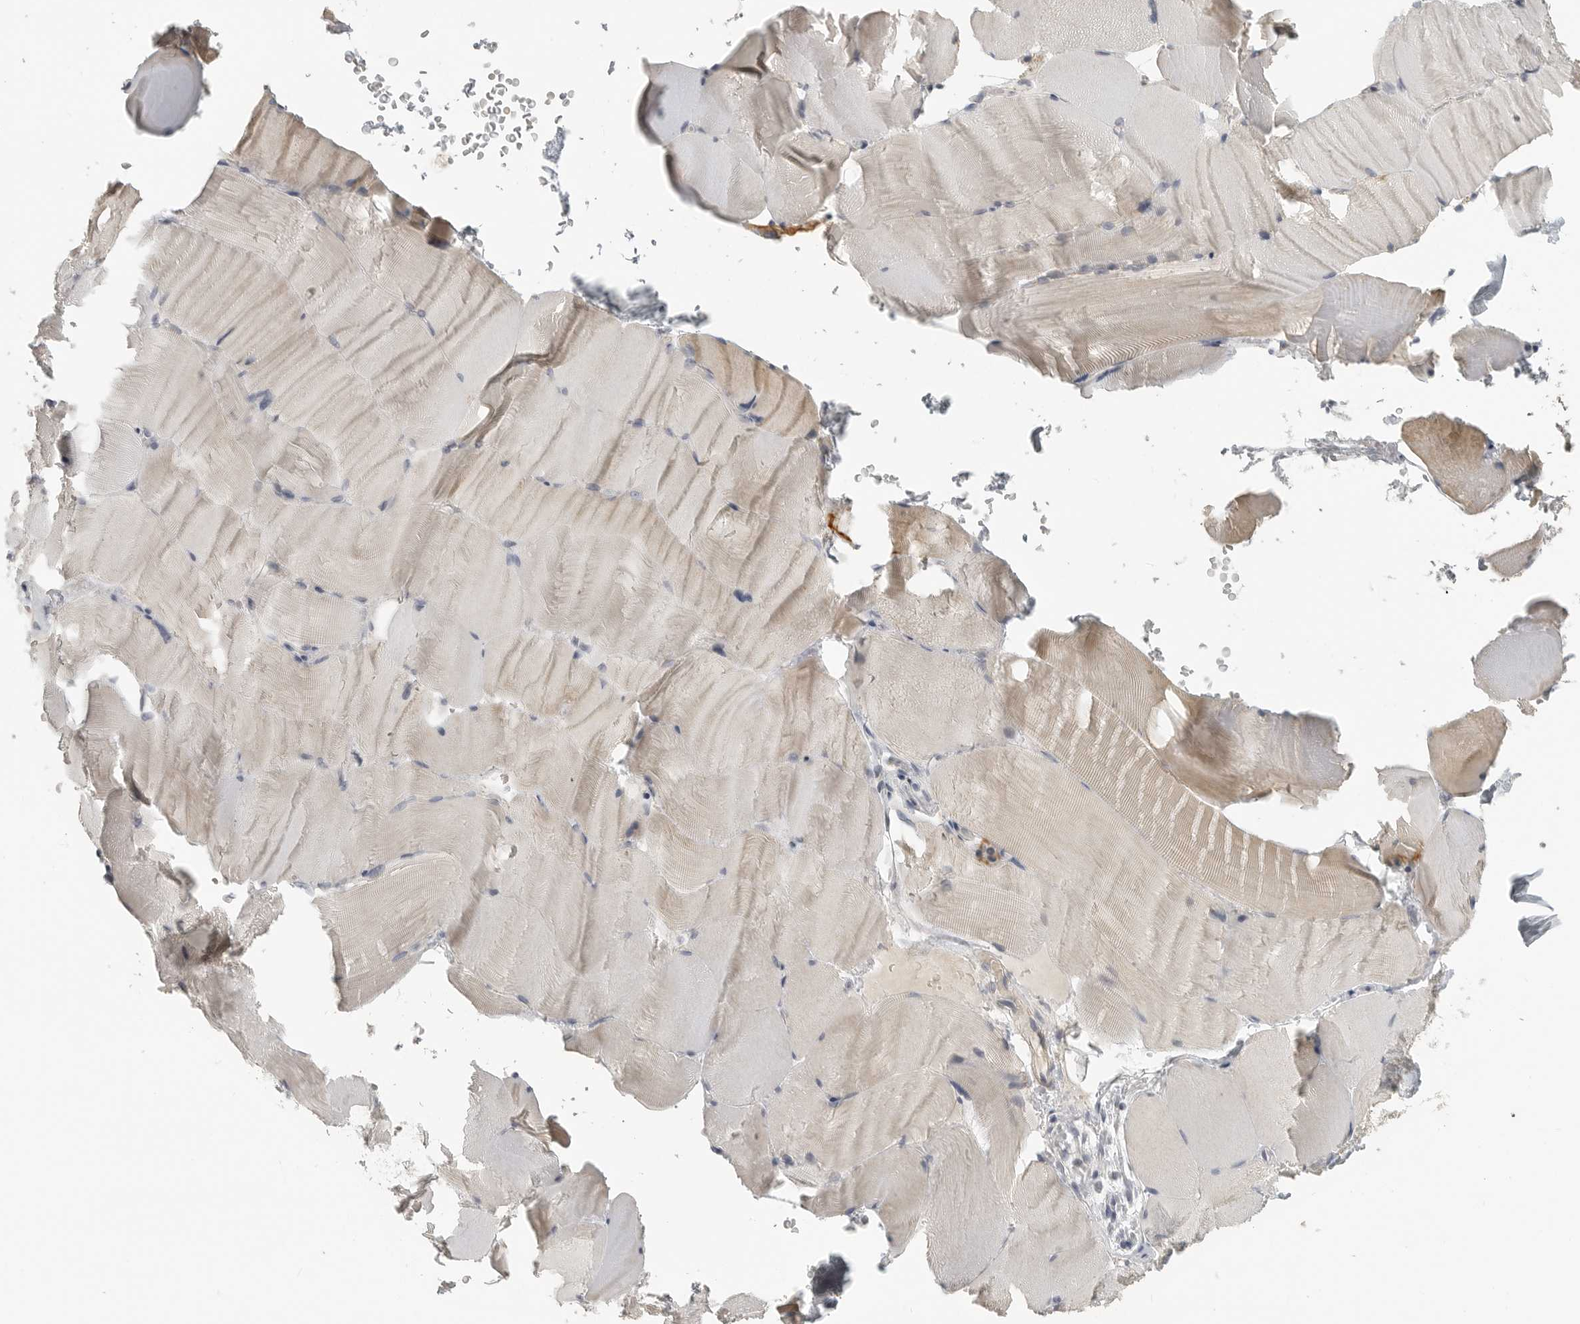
{"staining": {"intensity": "negative", "quantity": "none", "location": "none"}, "tissue": "skeletal muscle", "cell_type": "Myocytes", "image_type": "normal", "snomed": [{"axis": "morphology", "description": "Normal tissue, NOS"}, {"axis": "topography", "description": "Skeletal muscle"}, {"axis": "topography", "description": "Parathyroid gland"}], "caption": "There is no significant expression in myocytes of skeletal muscle. (DAB immunohistochemistry (IHC), high magnification).", "gene": "RXFP3", "patient": {"sex": "female", "age": 37}}